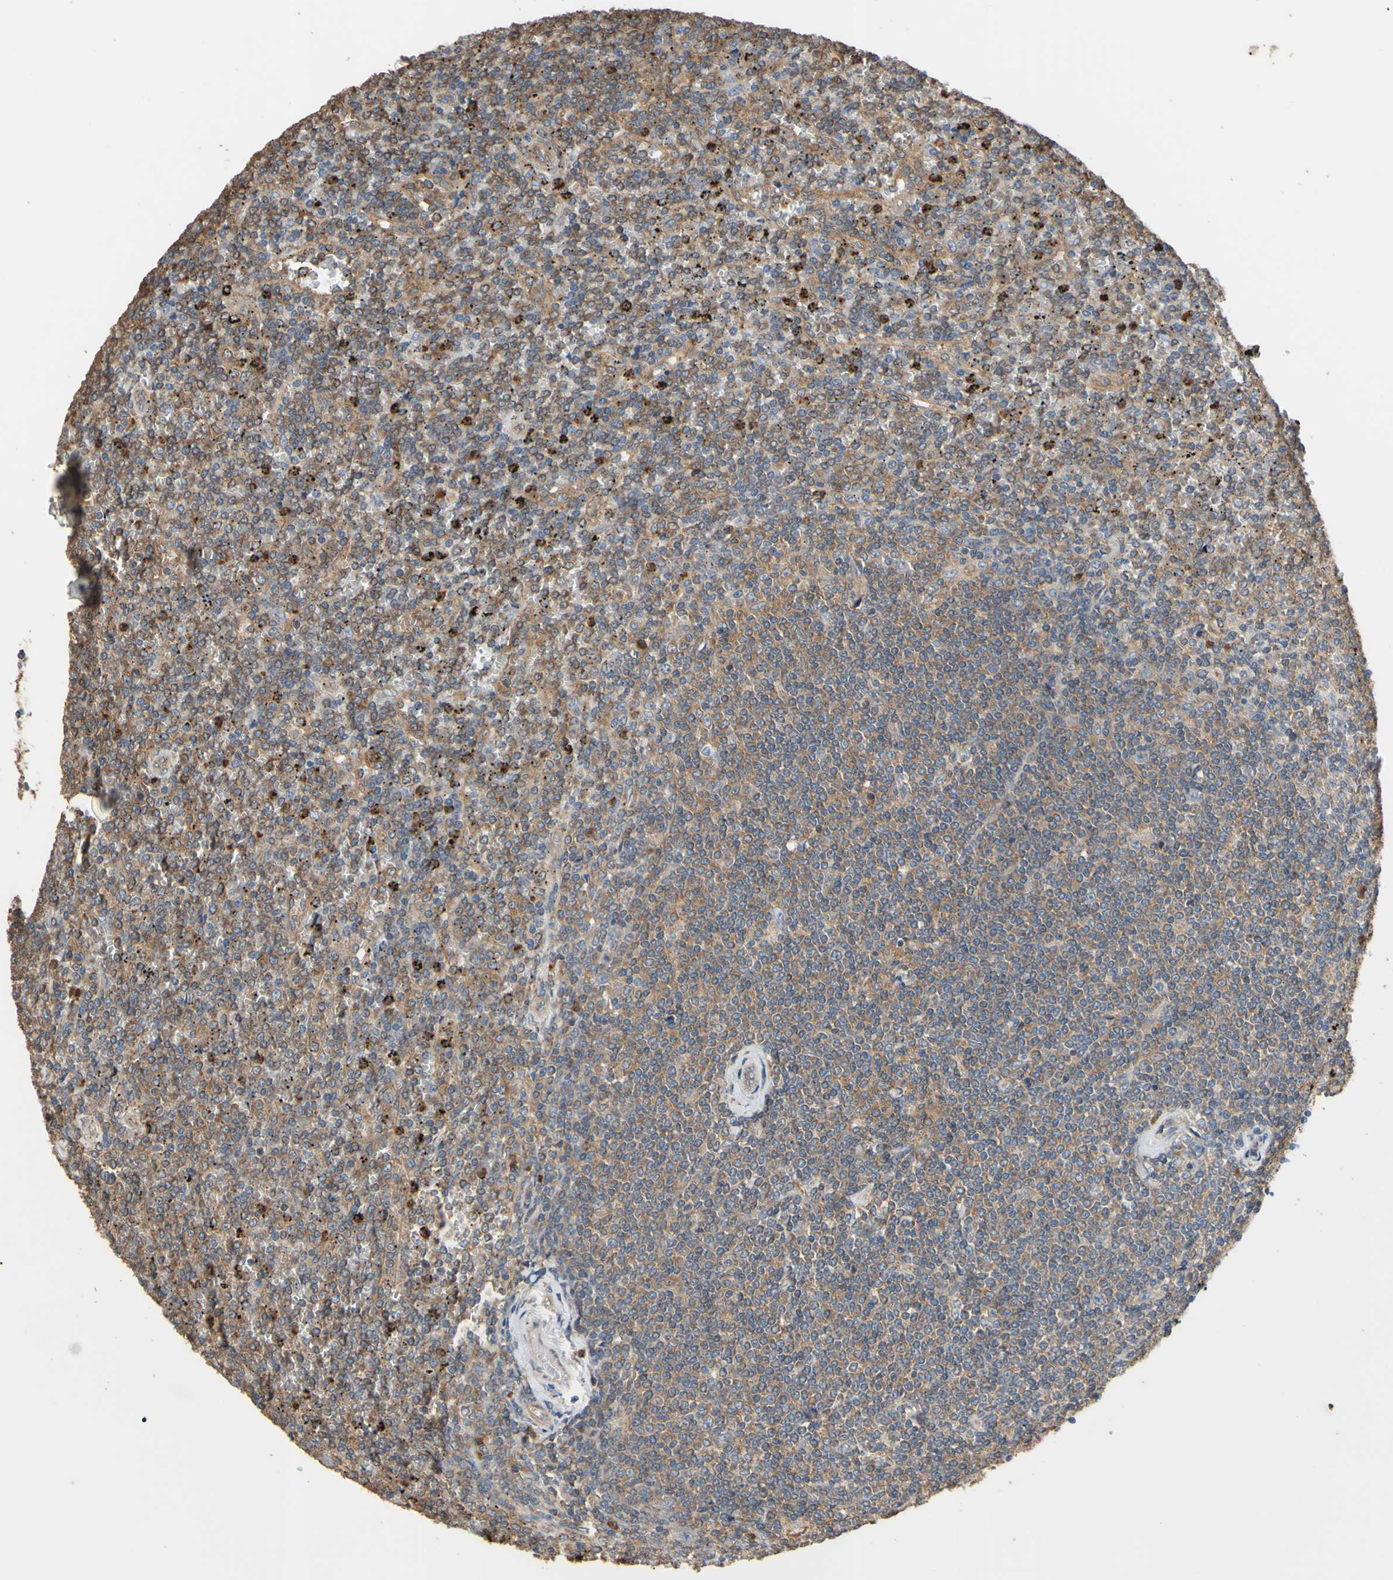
{"staining": {"intensity": "moderate", "quantity": ">75%", "location": "cytoplasmic/membranous"}, "tissue": "lymphoma", "cell_type": "Tumor cells", "image_type": "cancer", "snomed": [{"axis": "morphology", "description": "Malignant lymphoma, non-Hodgkin's type, Low grade"}, {"axis": "topography", "description": "Spleen"}], "caption": "Malignant lymphoma, non-Hodgkin's type (low-grade) stained for a protein exhibits moderate cytoplasmic/membranous positivity in tumor cells.", "gene": "CTTN", "patient": {"sex": "female", "age": 19}}